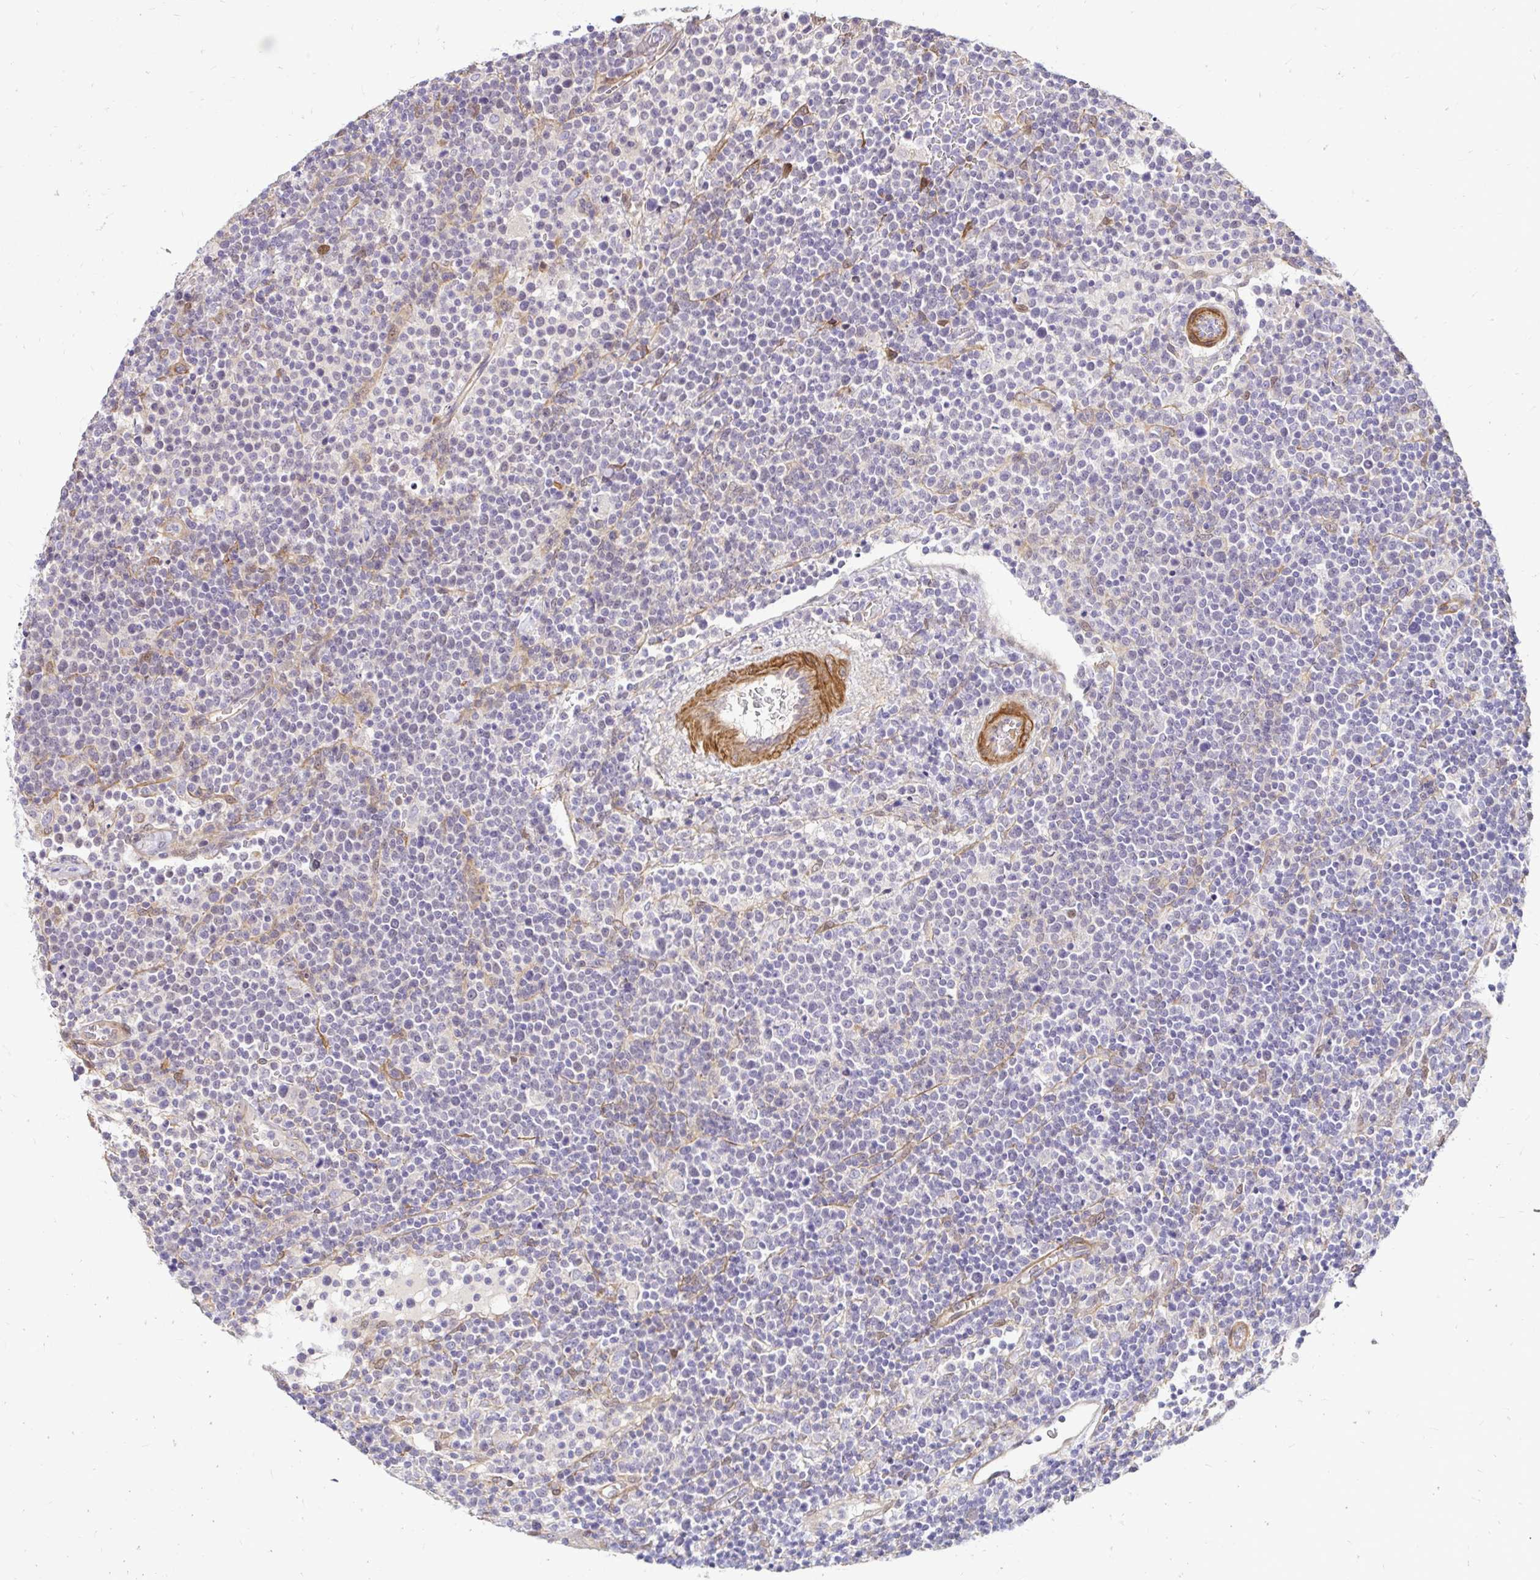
{"staining": {"intensity": "negative", "quantity": "none", "location": "none"}, "tissue": "lymphoma", "cell_type": "Tumor cells", "image_type": "cancer", "snomed": [{"axis": "morphology", "description": "Malignant lymphoma, non-Hodgkin's type, High grade"}, {"axis": "topography", "description": "Lymph node"}], "caption": "There is no significant staining in tumor cells of high-grade malignant lymphoma, non-Hodgkin's type.", "gene": "YAP1", "patient": {"sex": "male", "age": 61}}